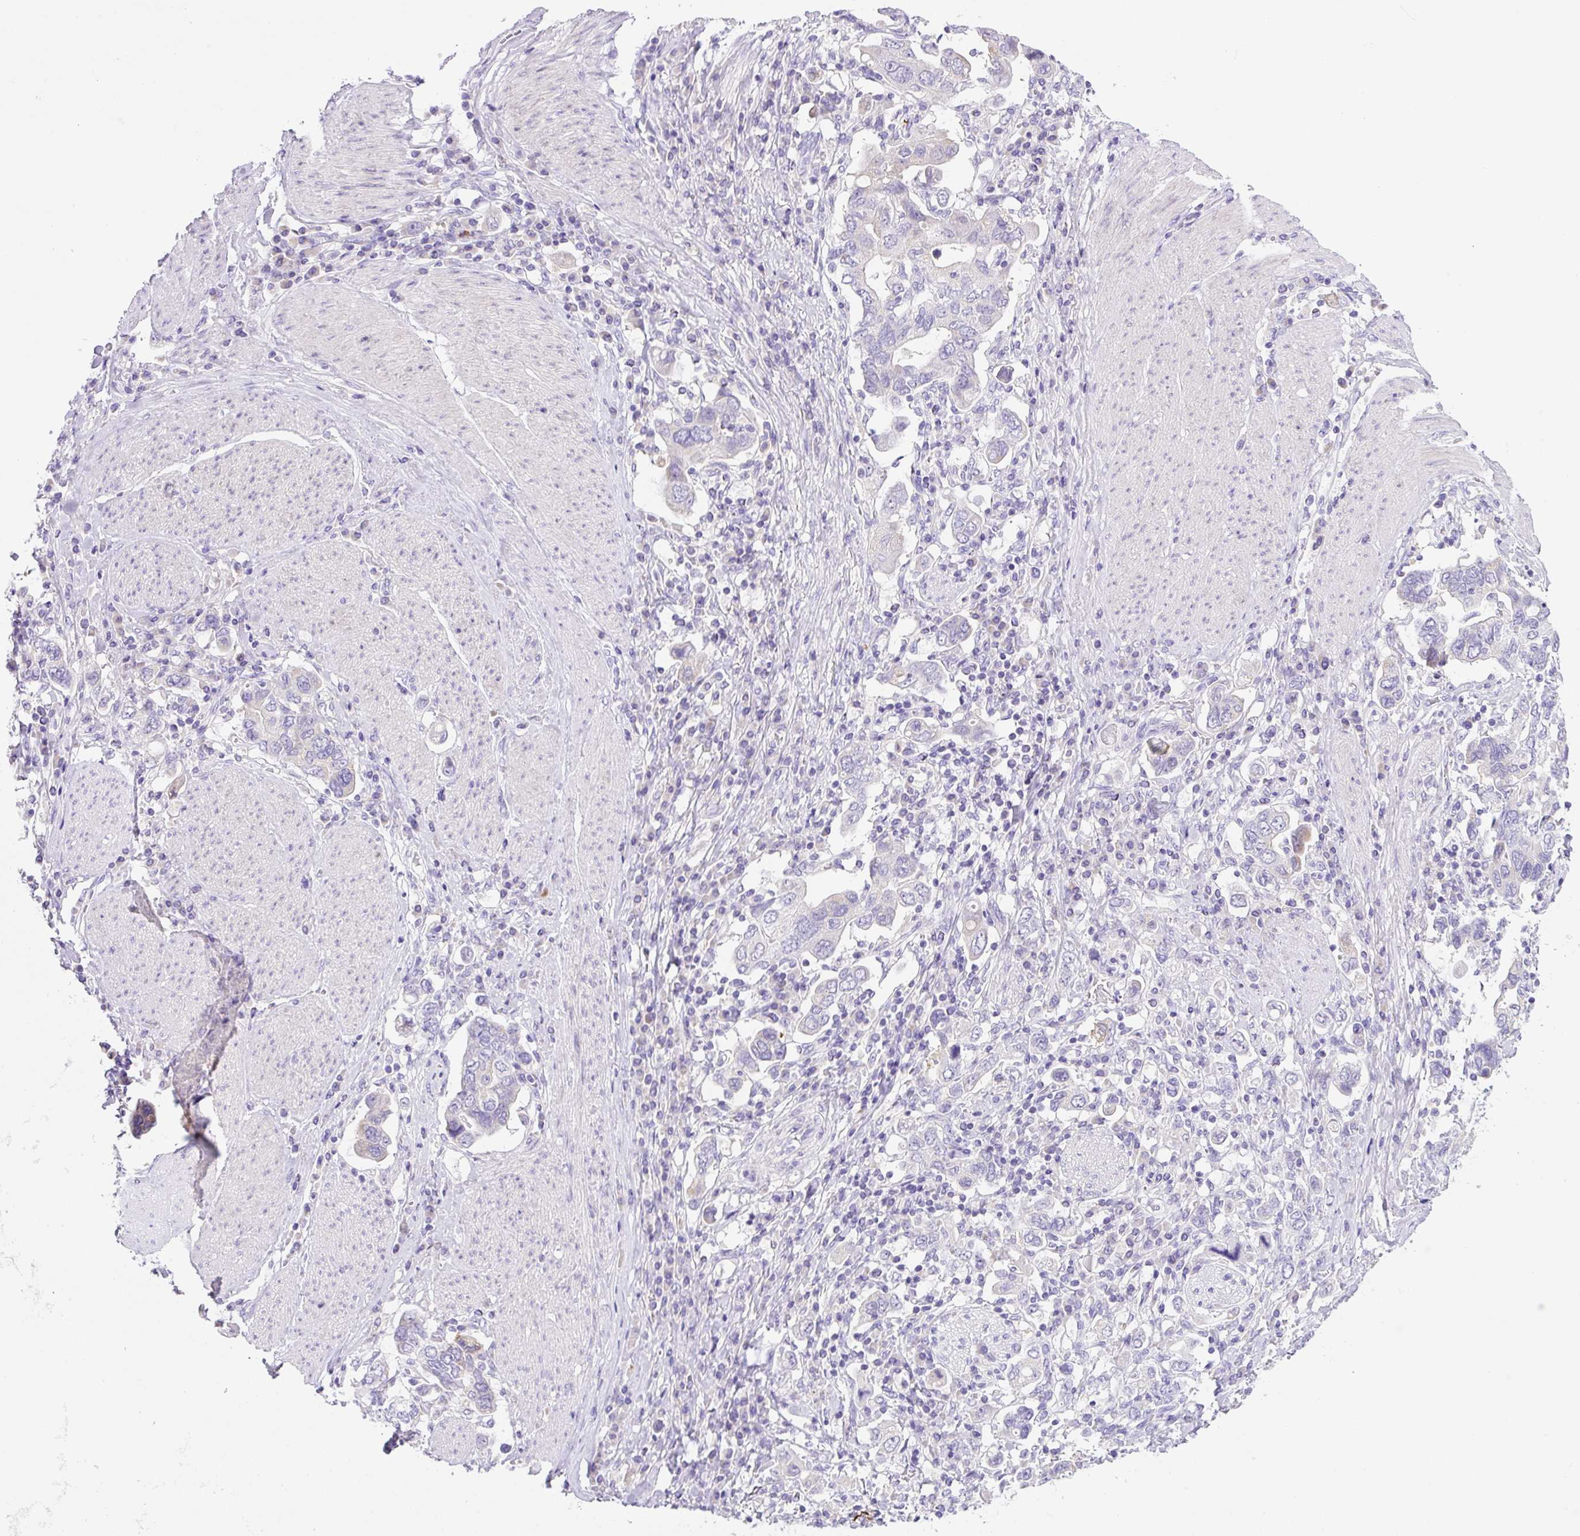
{"staining": {"intensity": "negative", "quantity": "none", "location": "none"}, "tissue": "stomach cancer", "cell_type": "Tumor cells", "image_type": "cancer", "snomed": [{"axis": "morphology", "description": "Adenocarcinoma, NOS"}, {"axis": "topography", "description": "Stomach, upper"}, {"axis": "topography", "description": "Stomach"}], "caption": "Immunohistochemistry of human adenocarcinoma (stomach) exhibits no expression in tumor cells.", "gene": "NDST3", "patient": {"sex": "male", "age": 62}}